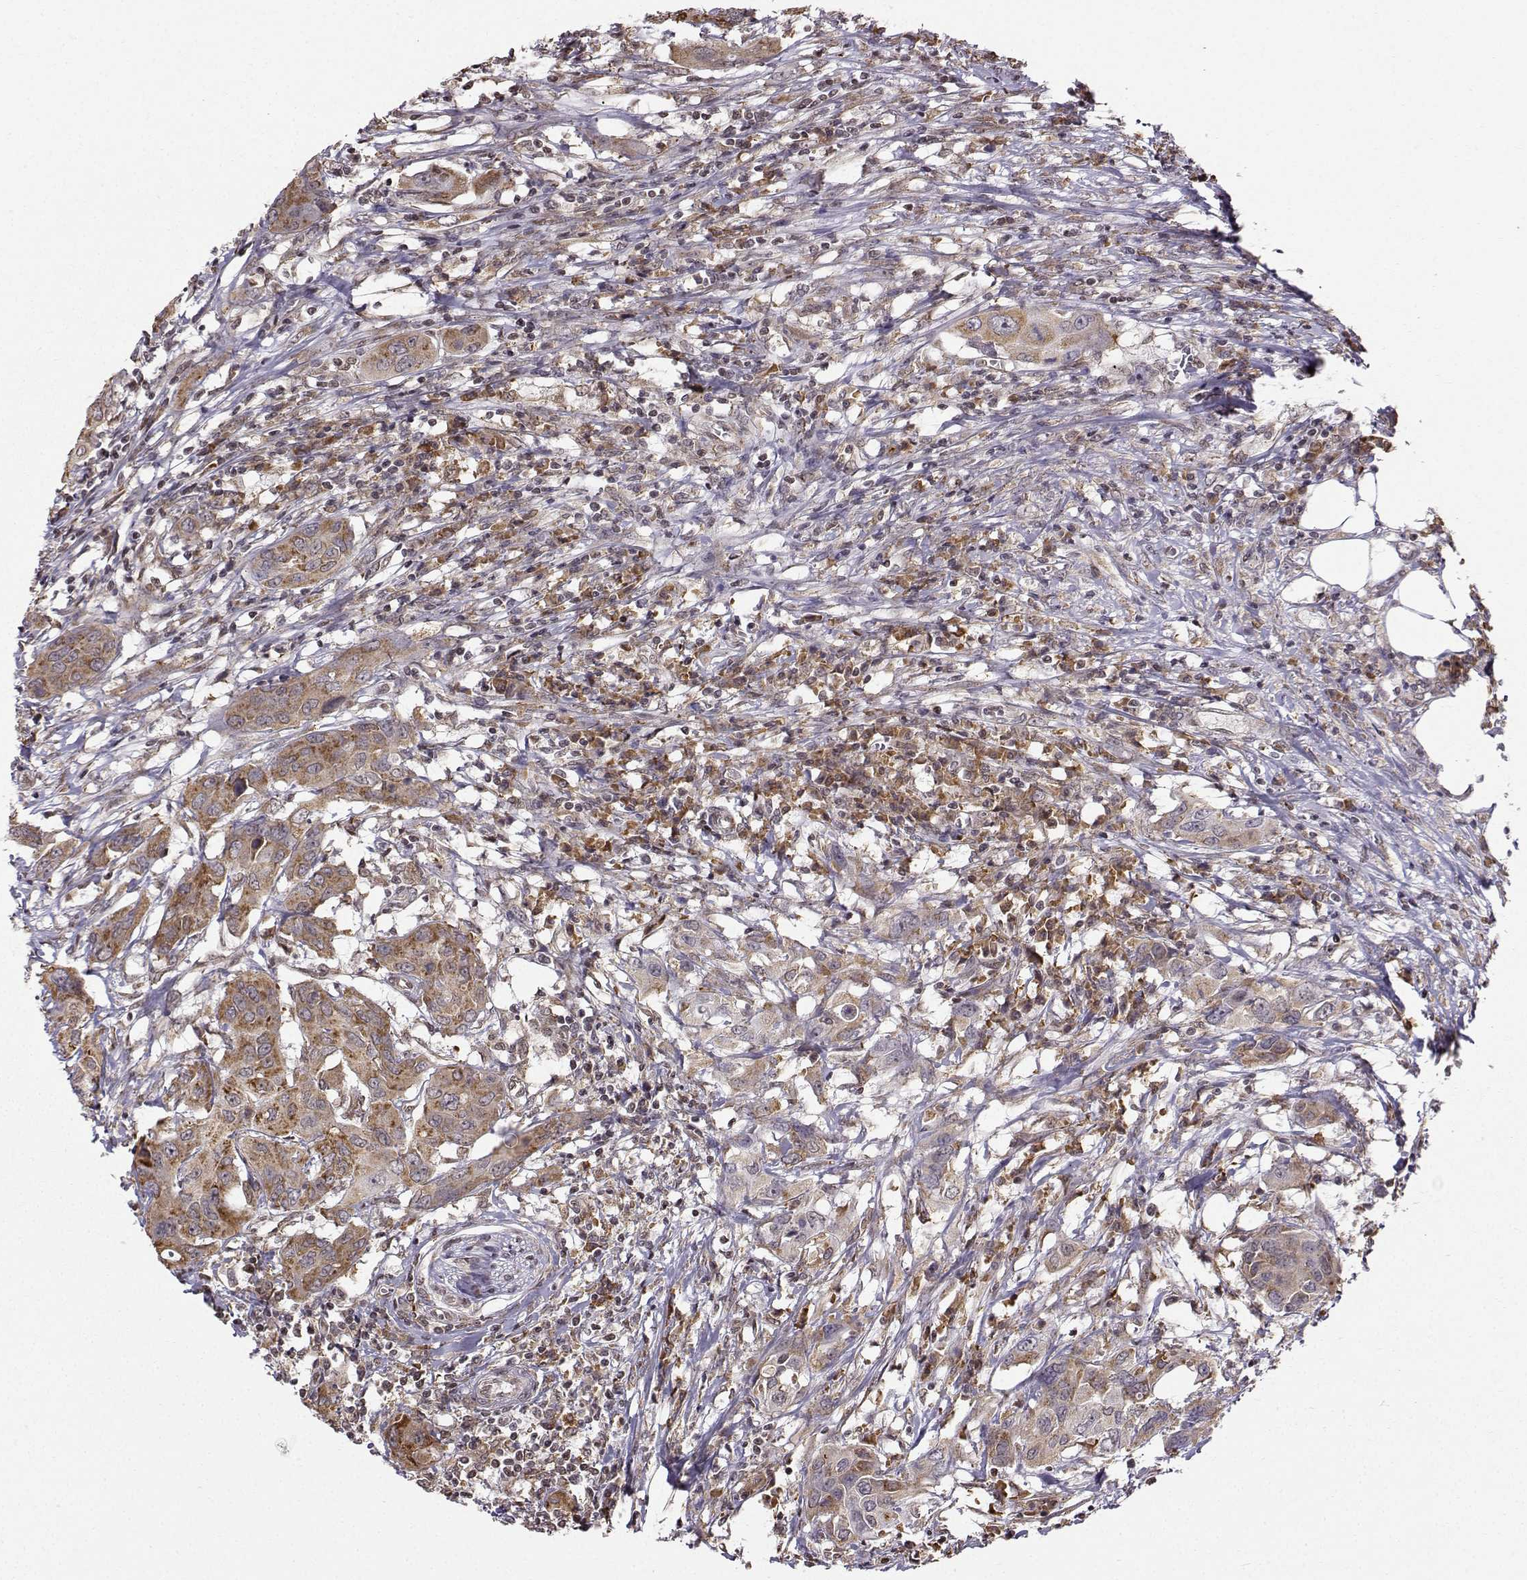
{"staining": {"intensity": "weak", "quantity": ">75%", "location": "cytoplasmic/membranous"}, "tissue": "urothelial cancer", "cell_type": "Tumor cells", "image_type": "cancer", "snomed": [{"axis": "morphology", "description": "Urothelial carcinoma, NOS"}, {"axis": "morphology", "description": "Urothelial carcinoma, High grade"}, {"axis": "topography", "description": "Urinary bladder"}], "caption": "This is a histology image of immunohistochemistry (IHC) staining of urothelial cancer, which shows weak expression in the cytoplasmic/membranous of tumor cells.", "gene": "EZH1", "patient": {"sex": "male", "age": 63}}